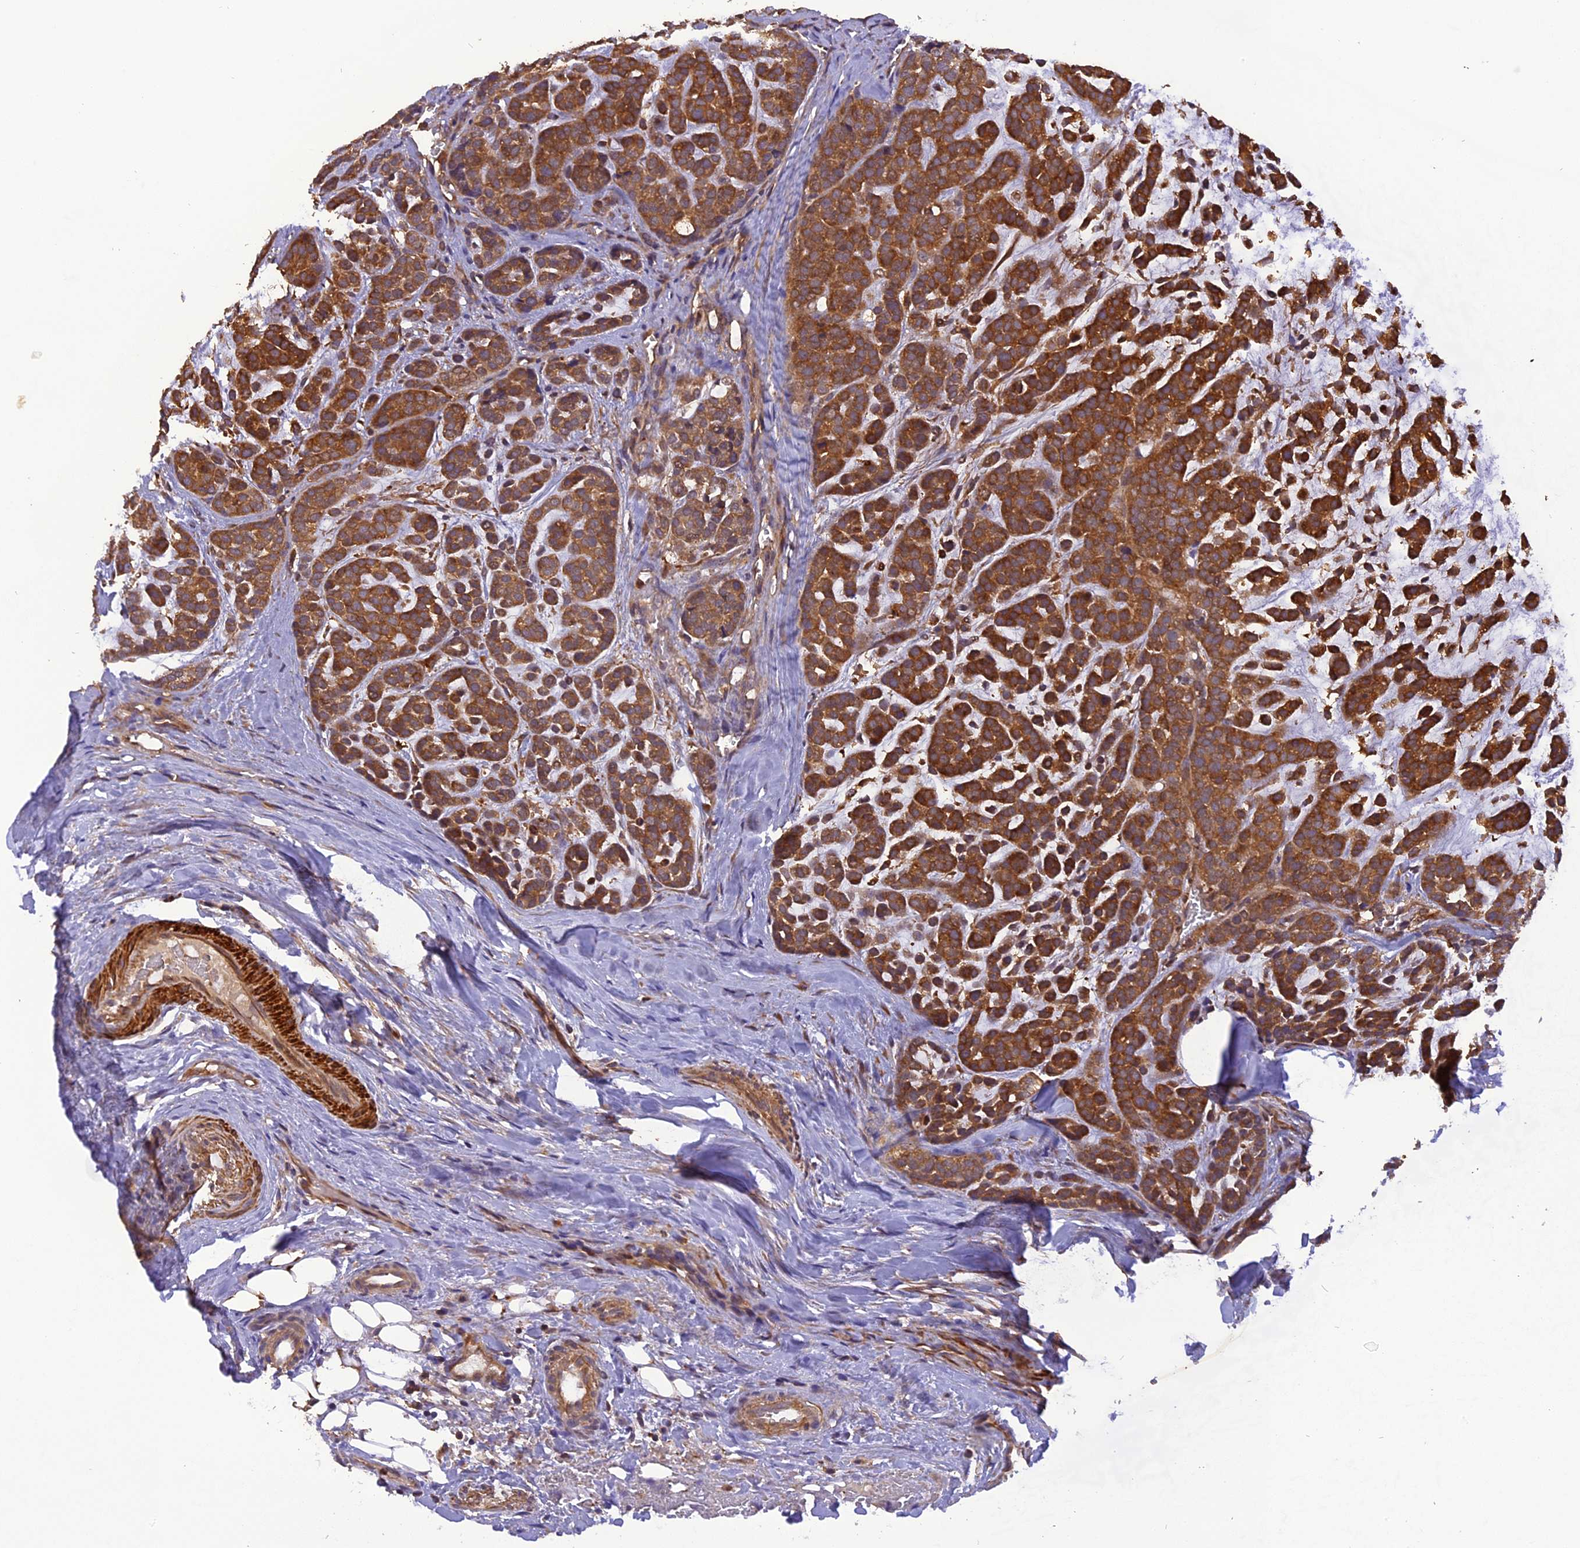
{"staining": {"intensity": "strong", "quantity": ">75%", "location": "cytoplasmic/membranous"}, "tissue": "head and neck cancer", "cell_type": "Tumor cells", "image_type": "cancer", "snomed": [{"axis": "morphology", "description": "Adenocarcinoma, NOS"}, {"axis": "morphology", "description": "Adenoma, NOS"}, {"axis": "topography", "description": "Head-Neck"}], "caption": "The immunohistochemical stain shows strong cytoplasmic/membranous expression in tumor cells of head and neck cancer (adenoma) tissue. (Stains: DAB in brown, nuclei in blue, Microscopy: brightfield microscopy at high magnification).", "gene": "STOML1", "patient": {"sex": "female", "age": 55}}